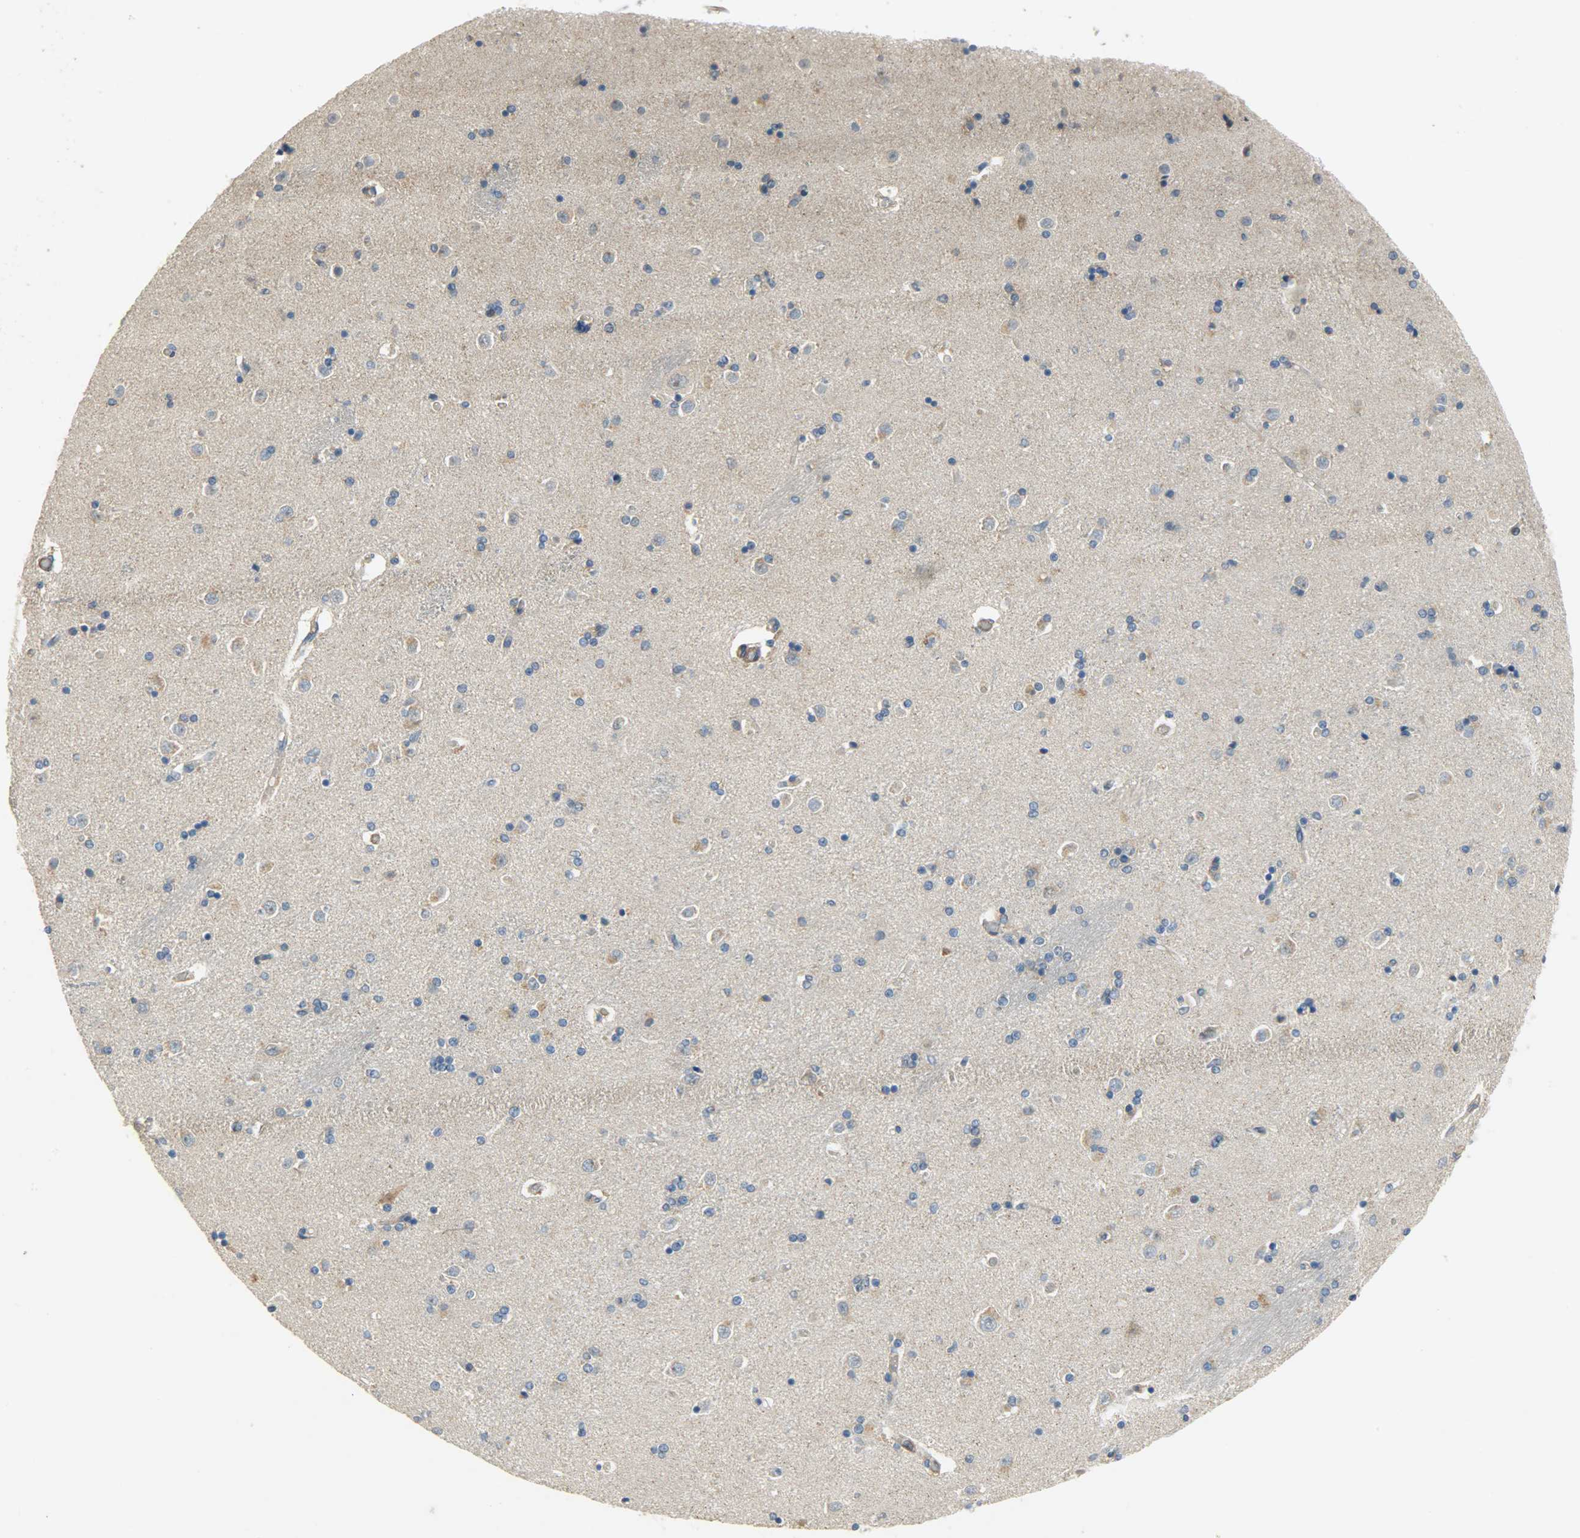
{"staining": {"intensity": "negative", "quantity": "none", "location": "none"}, "tissue": "caudate", "cell_type": "Glial cells", "image_type": "normal", "snomed": [{"axis": "morphology", "description": "Normal tissue, NOS"}, {"axis": "topography", "description": "Lateral ventricle wall"}], "caption": "This is an immunohistochemistry (IHC) micrograph of benign caudate. There is no staining in glial cells.", "gene": "KIAA1217", "patient": {"sex": "female", "age": 54}}